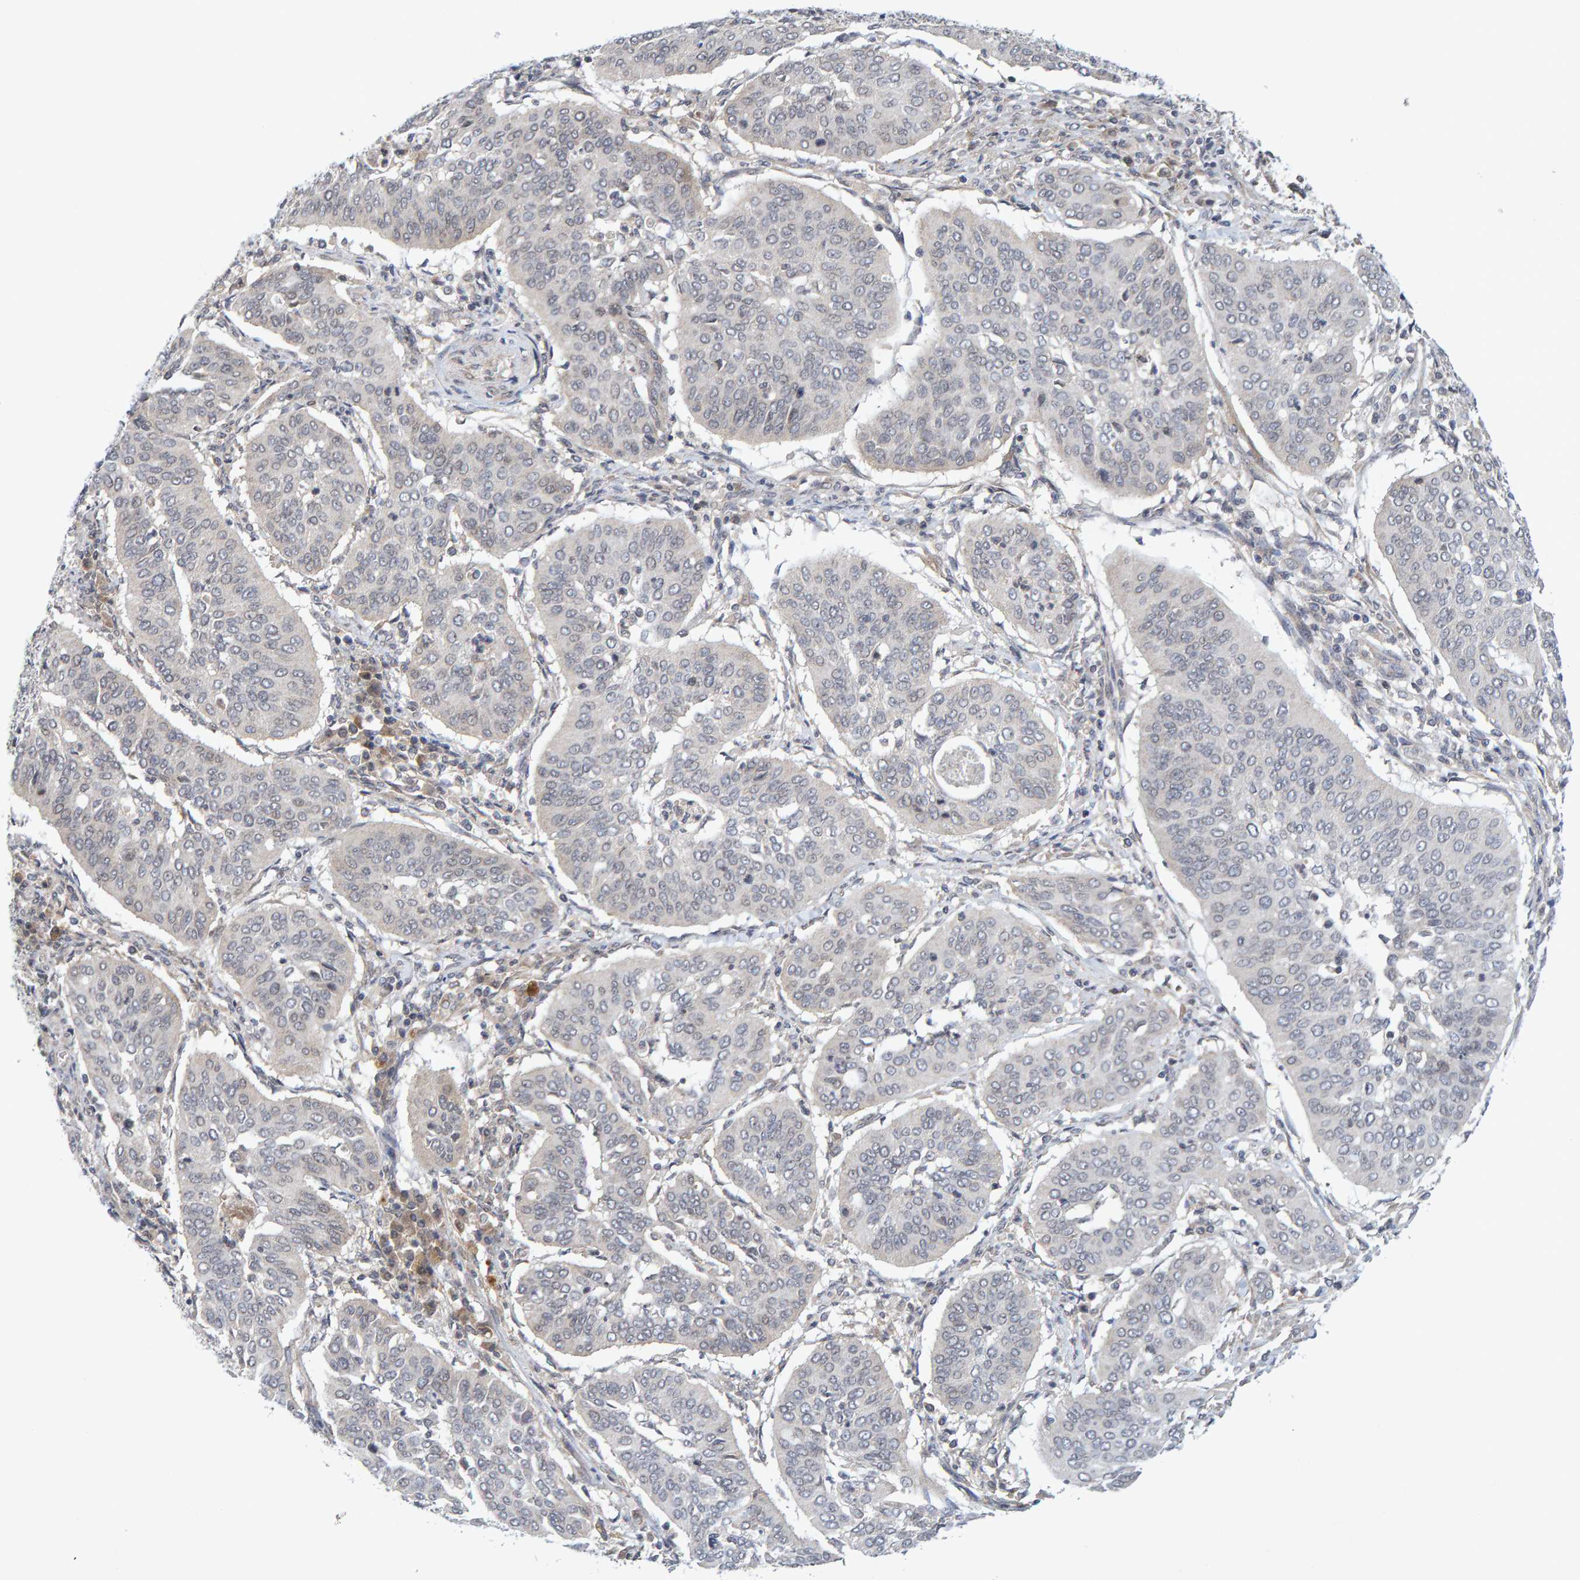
{"staining": {"intensity": "negative", "quantity": "none", "location": "none"}, "tissue": "cervical cancer", "cell_type": "Tumor cells", "image_type": "cancer", "snomed": [{"axis": "morphology", "description": "Normal tissue, NOS"}, {"axis": "morphology", "description": "Squamous cell carcinoma, NOS"}, {"axis": "topography", "description": "Cervix"}], "caption": "Tumor cells are negative for brown protein staining in cervical cancer (squamous cell carcinoma). Nuclei are stained in blue.", "gene": "CDH2", "patient": {"sex": "female", "age": 39}}